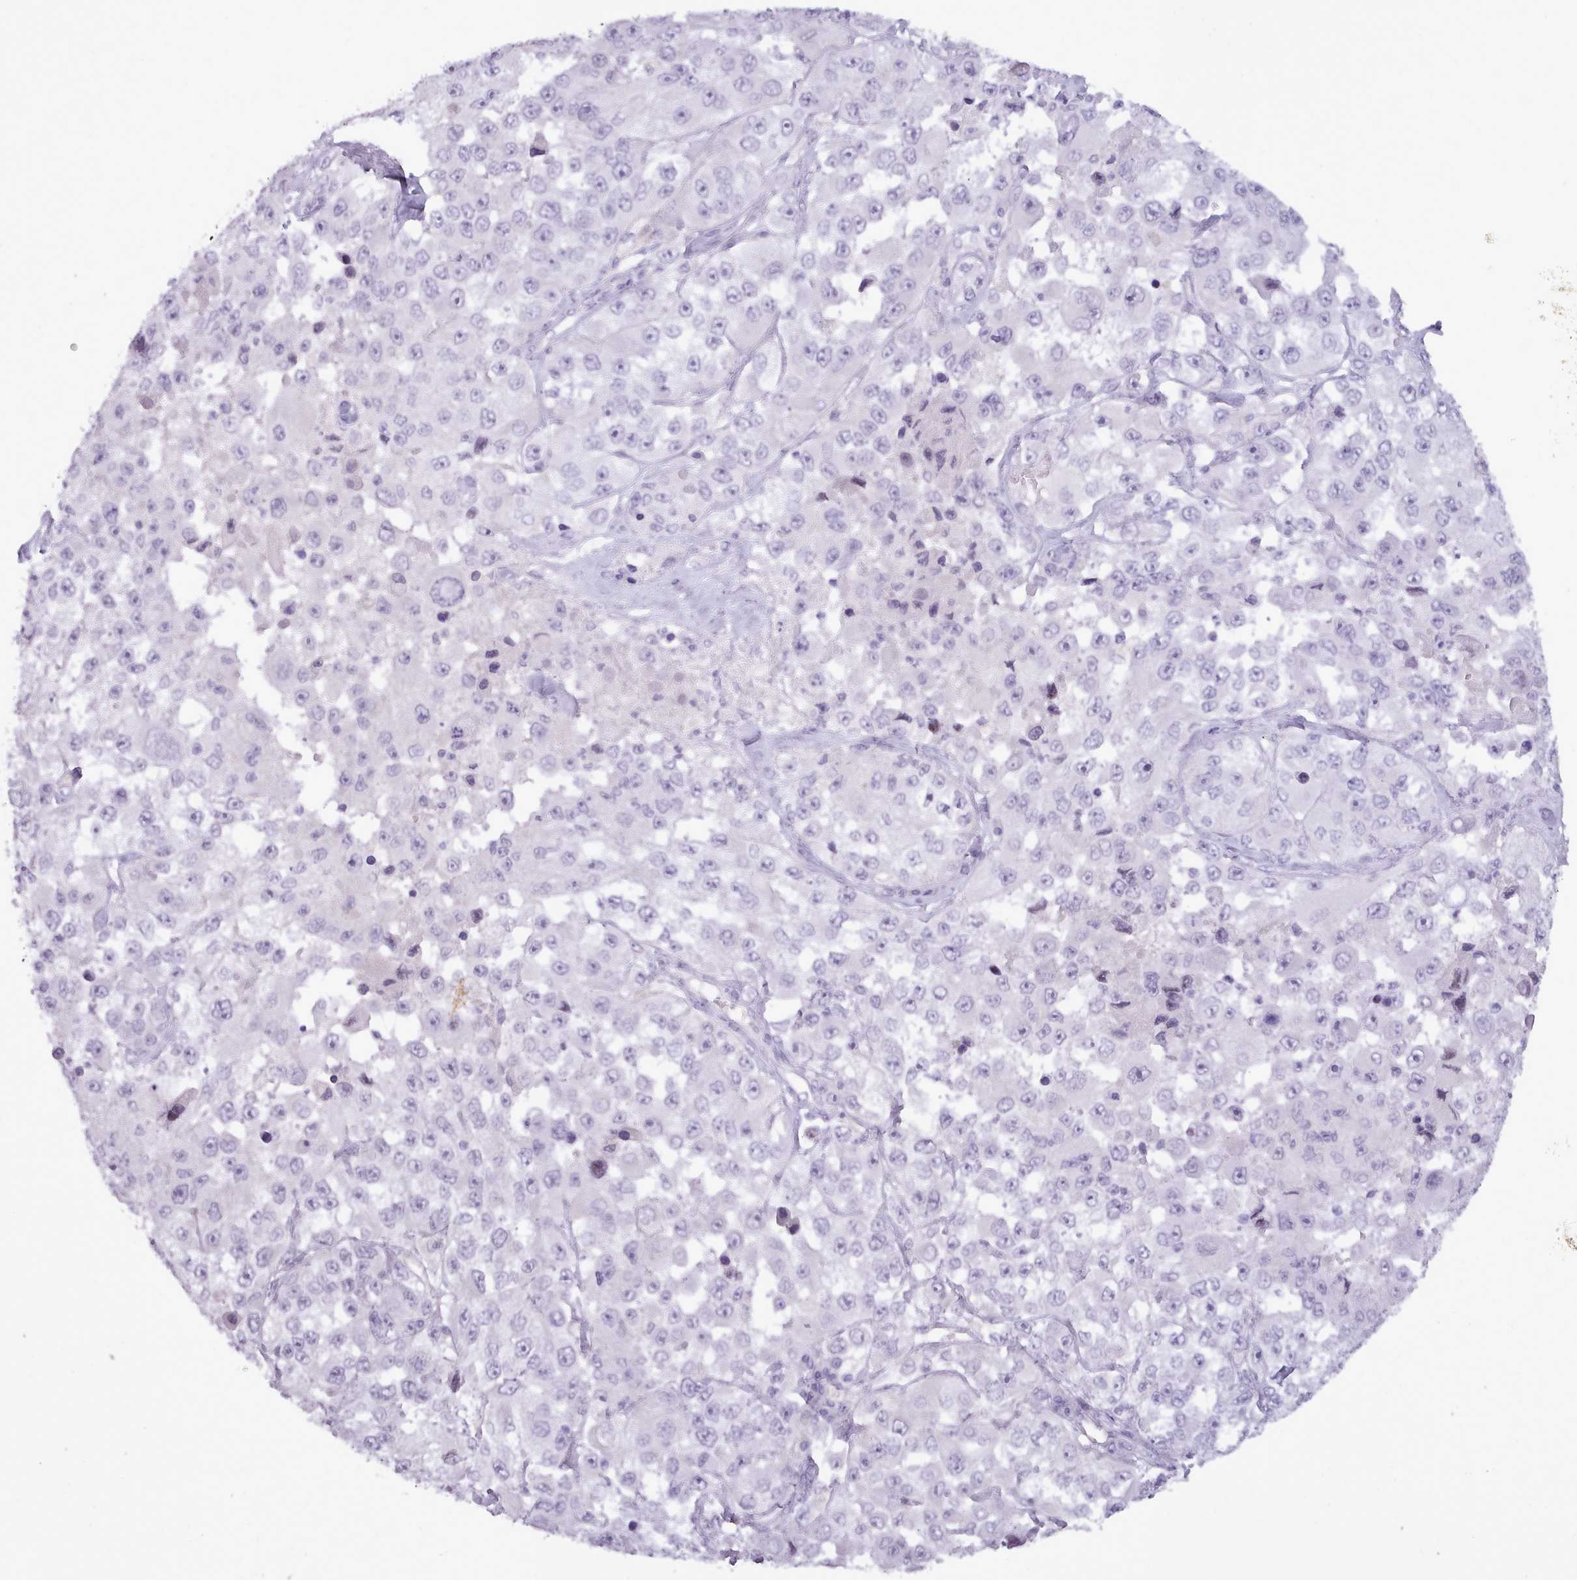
{"staining": {"intensity": "negative", "quantity": "none", "location": "none"}, "tissue": "melanoma", "cell_type": "Tumor cells", "image_type": "cancer", "snomed": [{"axis": "morphology", "description": "Malignant melanoma, Metastatic site"}, {"axis": "topography", "description": "Lymph node"}], "caption": "High magnification brightfield microscopy of melanoma stained with DAB (3,3'-diaminobenzidine) (brown) and counterstained with hematoxylin (blue): tumor cells show no significant expression. (DAB immunohistochemistry (IHC), high magnification).", "gene": "BDKRB2", "patient": {"sex": "male", "age": 62}}